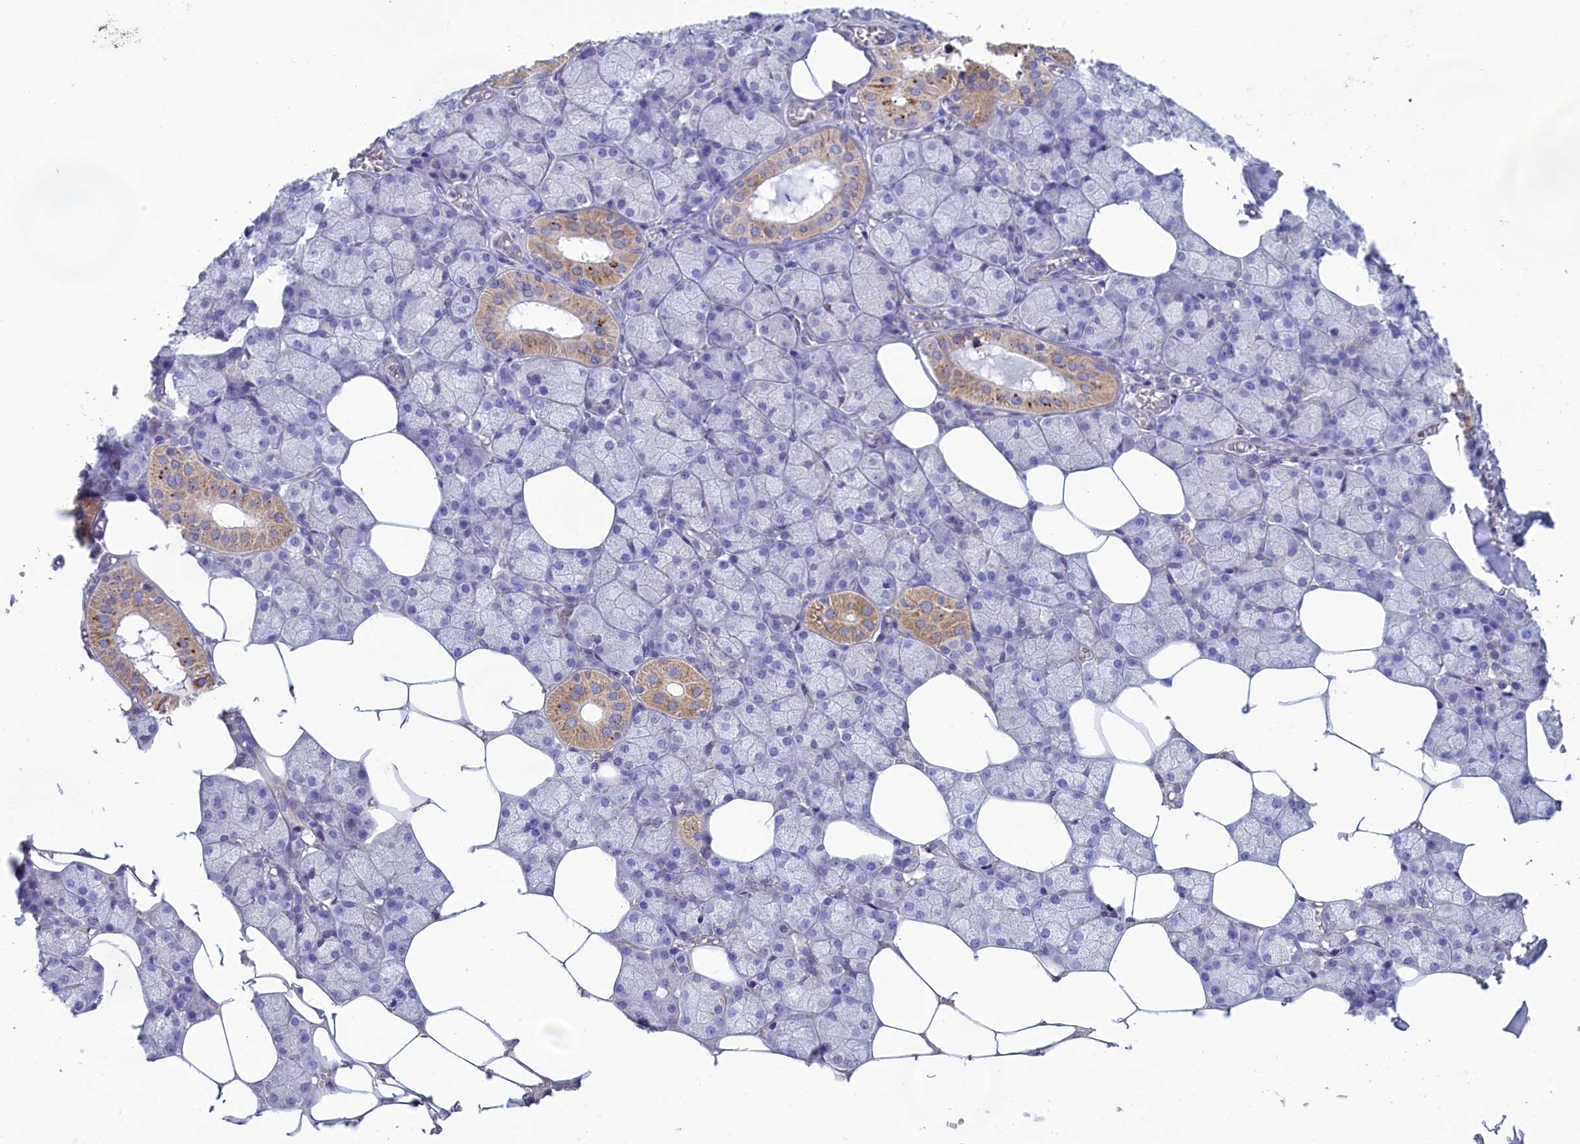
{"staining": {"intensity": "strong", "quantity": "<25%", "location": "cytoplasmic/membranous"}, "tissue": "salivary gland", "cell_type": "Glandular cells", "image_type": "normal", "snomed": [{"axis": "morphology", "description": "Normal tissue, NOS"}, {"axis": "topography", "description": "Salivary gland"}], "caption": "Immunohistochemical staining of unremarkable salivary gland exhibits medium levels of strong cytoplasmic/membranous positivity in approximately <25% of glandular cells. The protein is shown in brown color, while the nuclei are stained blue.", "gene": "WDR6", "patient": {"sex": "male", "age": 62}}